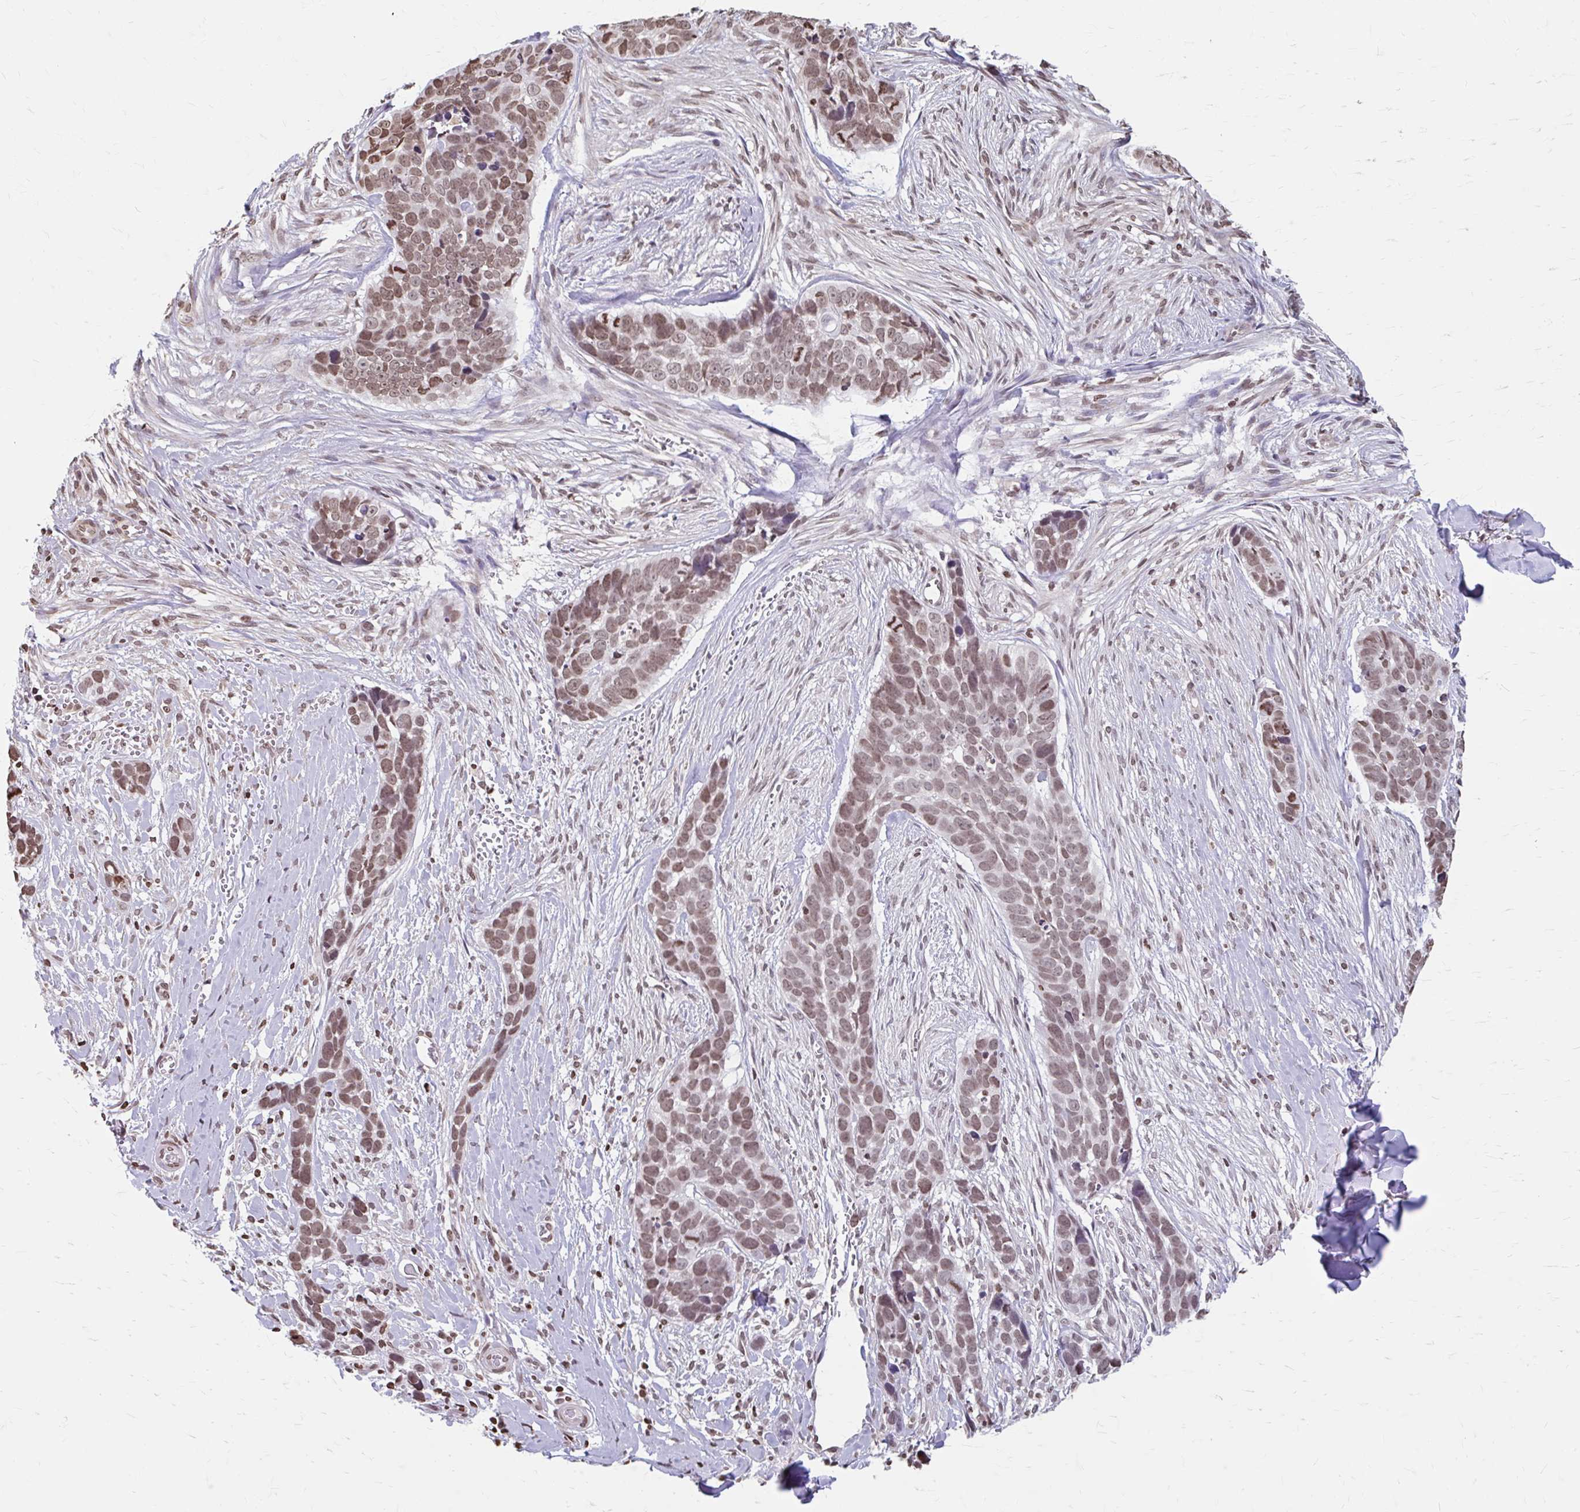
{"staining": {"intensity": "moderate", "quantity": ">75%", "location": "nuclear"}, "tissue": "skin cancer", "cell_type": "Tumor cells", "image_type": "cancer", "snomed": [{"axis": "morphology", "description": "Basal cell carcinoma"}, {"axis": "topography", "description": "Skin"}], "caption": "A photomicrograph of skin cancer stained for a protein demonstrates moderate nuclear brown staining in tumor cells.", "gene": "ORC3", "patient": {"sex": "female", "age": 82}}